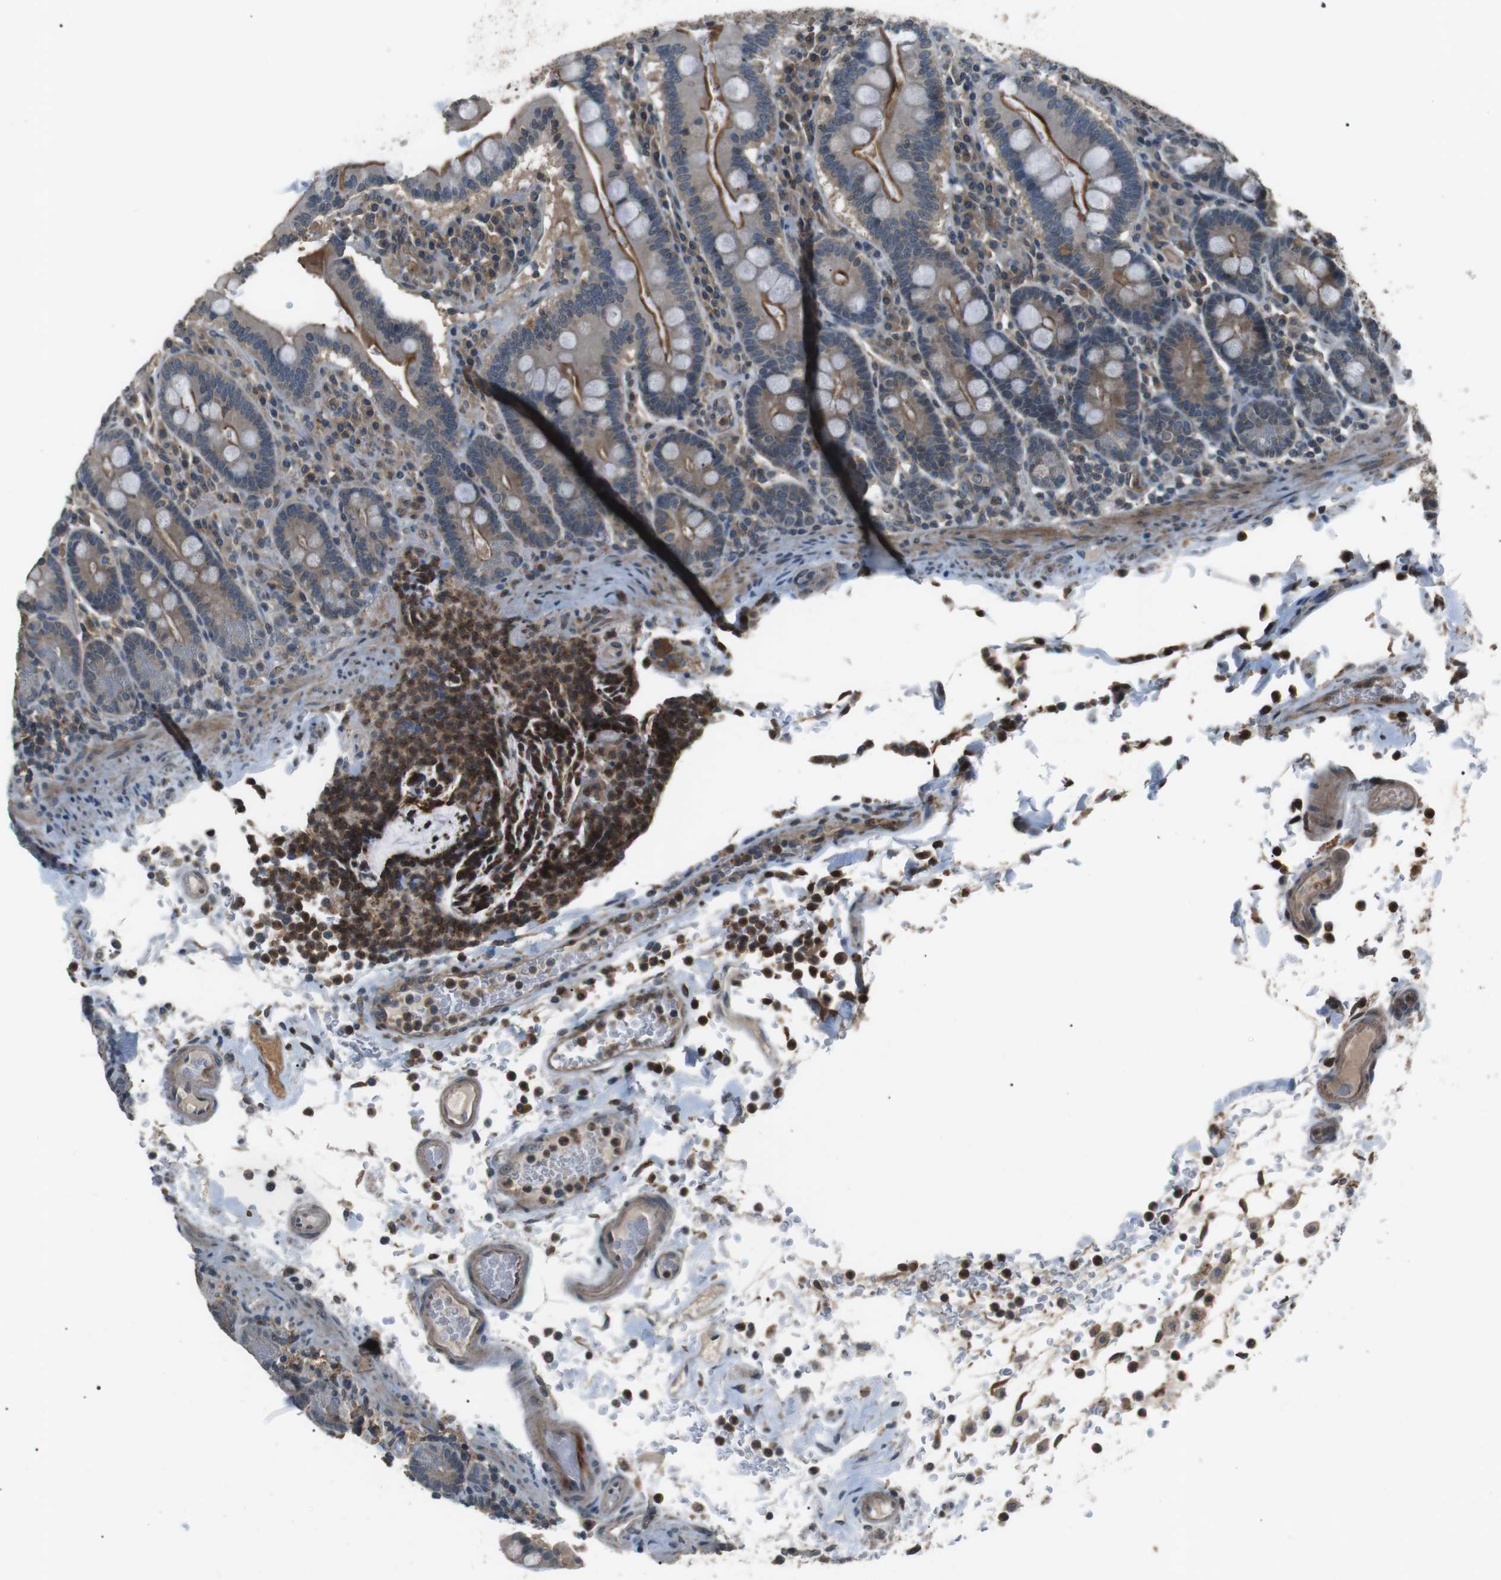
{"staining": {"intensity": "moderate", "quantity": "25%-75%", "location": "cytoplasmic/membranous"}, "tissue": "duodenum", "cell_type": "Glandular cells", "image_type": "normal", "snomed": [{"axis": "morphology", "description": "Normal tissue, NOS"}, {"axis": "topography", "description": "Small intestine, NOS"}], "caption": "A medium amount of moderate cytoplasmic/membranous expression is present in approximately 25%-75% of glandular cells in normal duodenum.", "gene": "NEK7", "patient": {"sex": "female", "age": 71}}